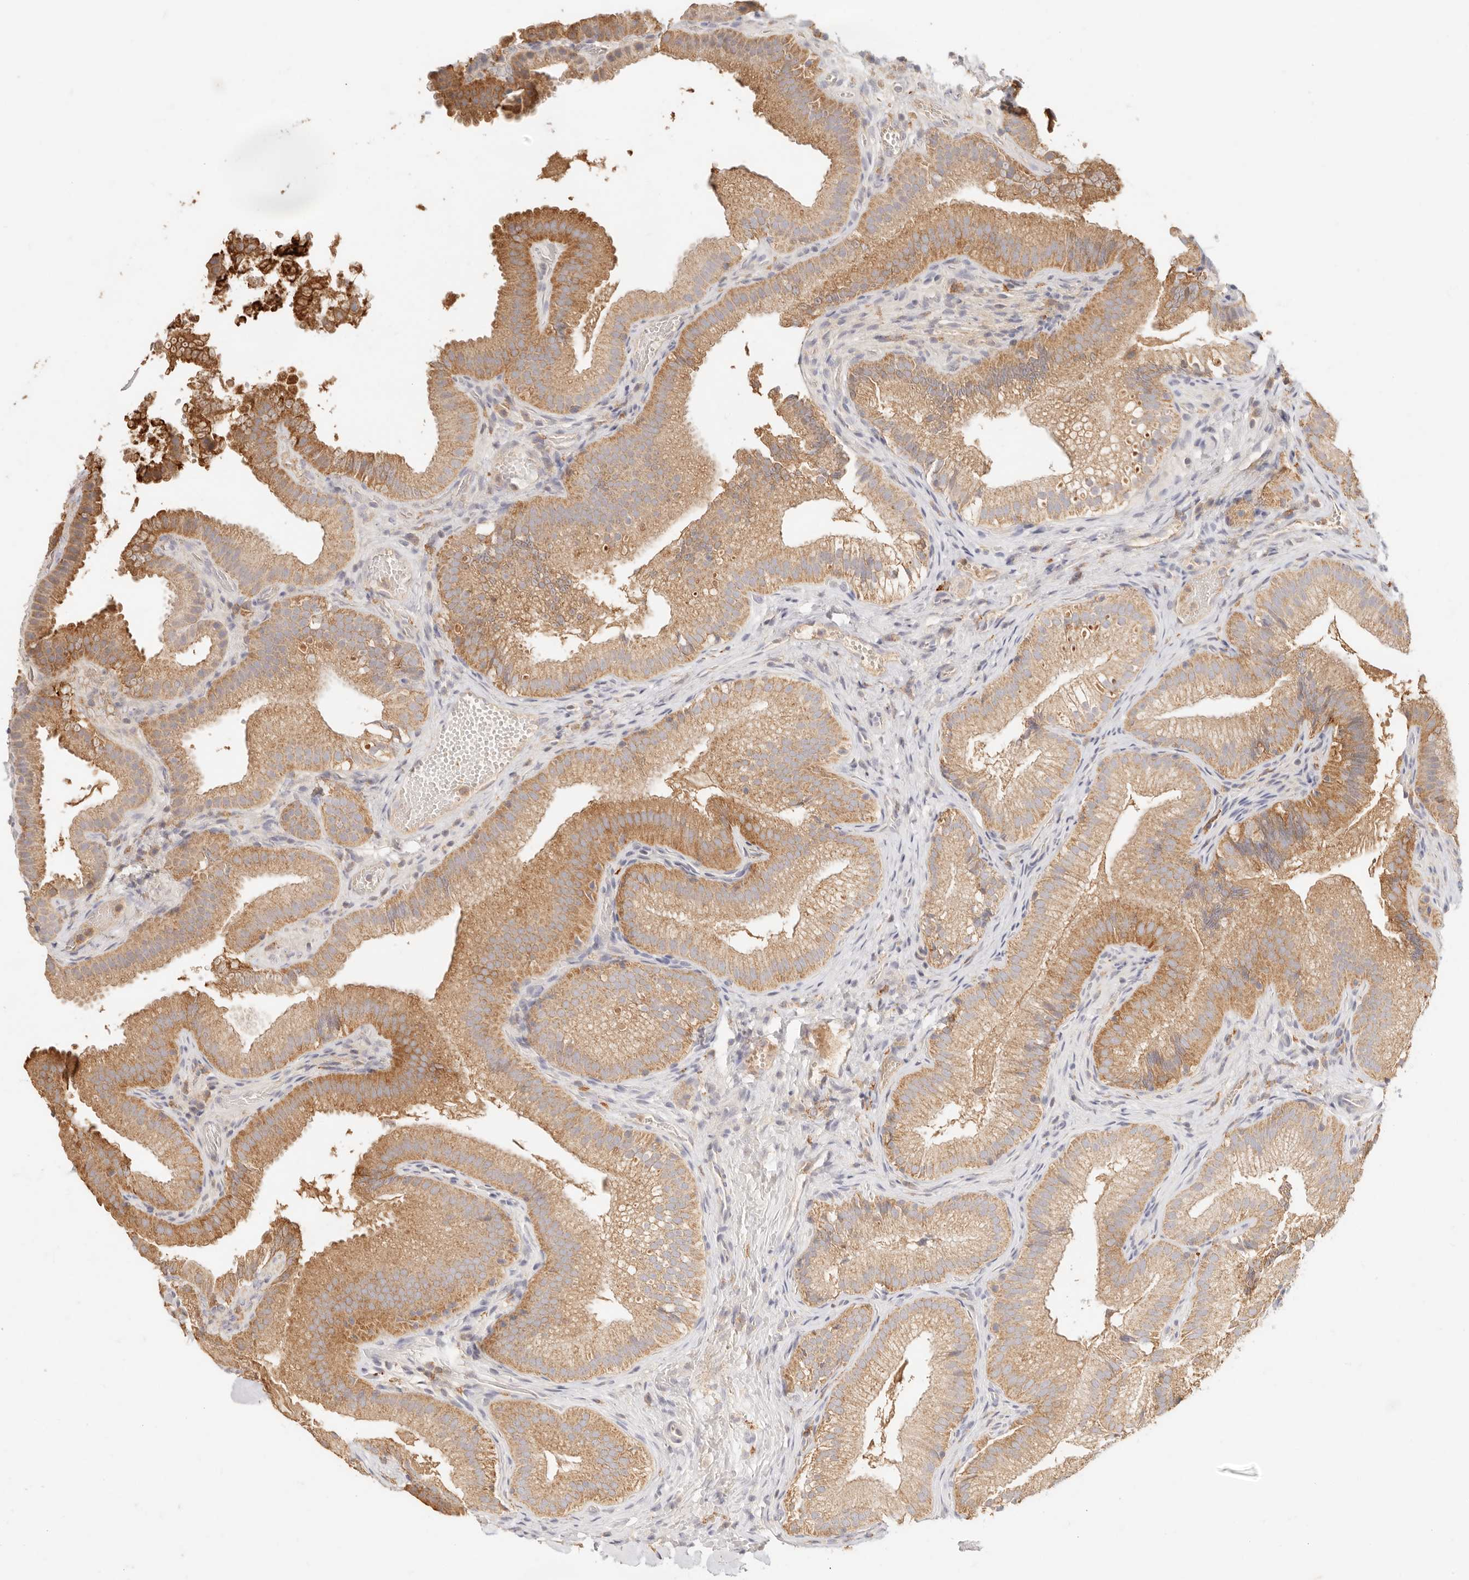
{"staining": {"intensity": "moderate", "quantity": ">75%", "location": "cytoplasmic/membranous"}, "tissue": "gallbladder", "cell_type": "Glandular cells", "image_type": "normal", "snomed": [{"axis": "morphology", "description": "Normal tissue, NOS"}, {"axis": "topography", "description": "Gallbladder"}], "caption": "An immunohistochemistry (IHC) histopathology image of normal tissue is shown. Protein staining in brown shows moderate cytoplasmic/membranous positivity in gallbladder within glandular cells.", "gene": "HK2", "patient": {"sex": "female", "age": 30}}